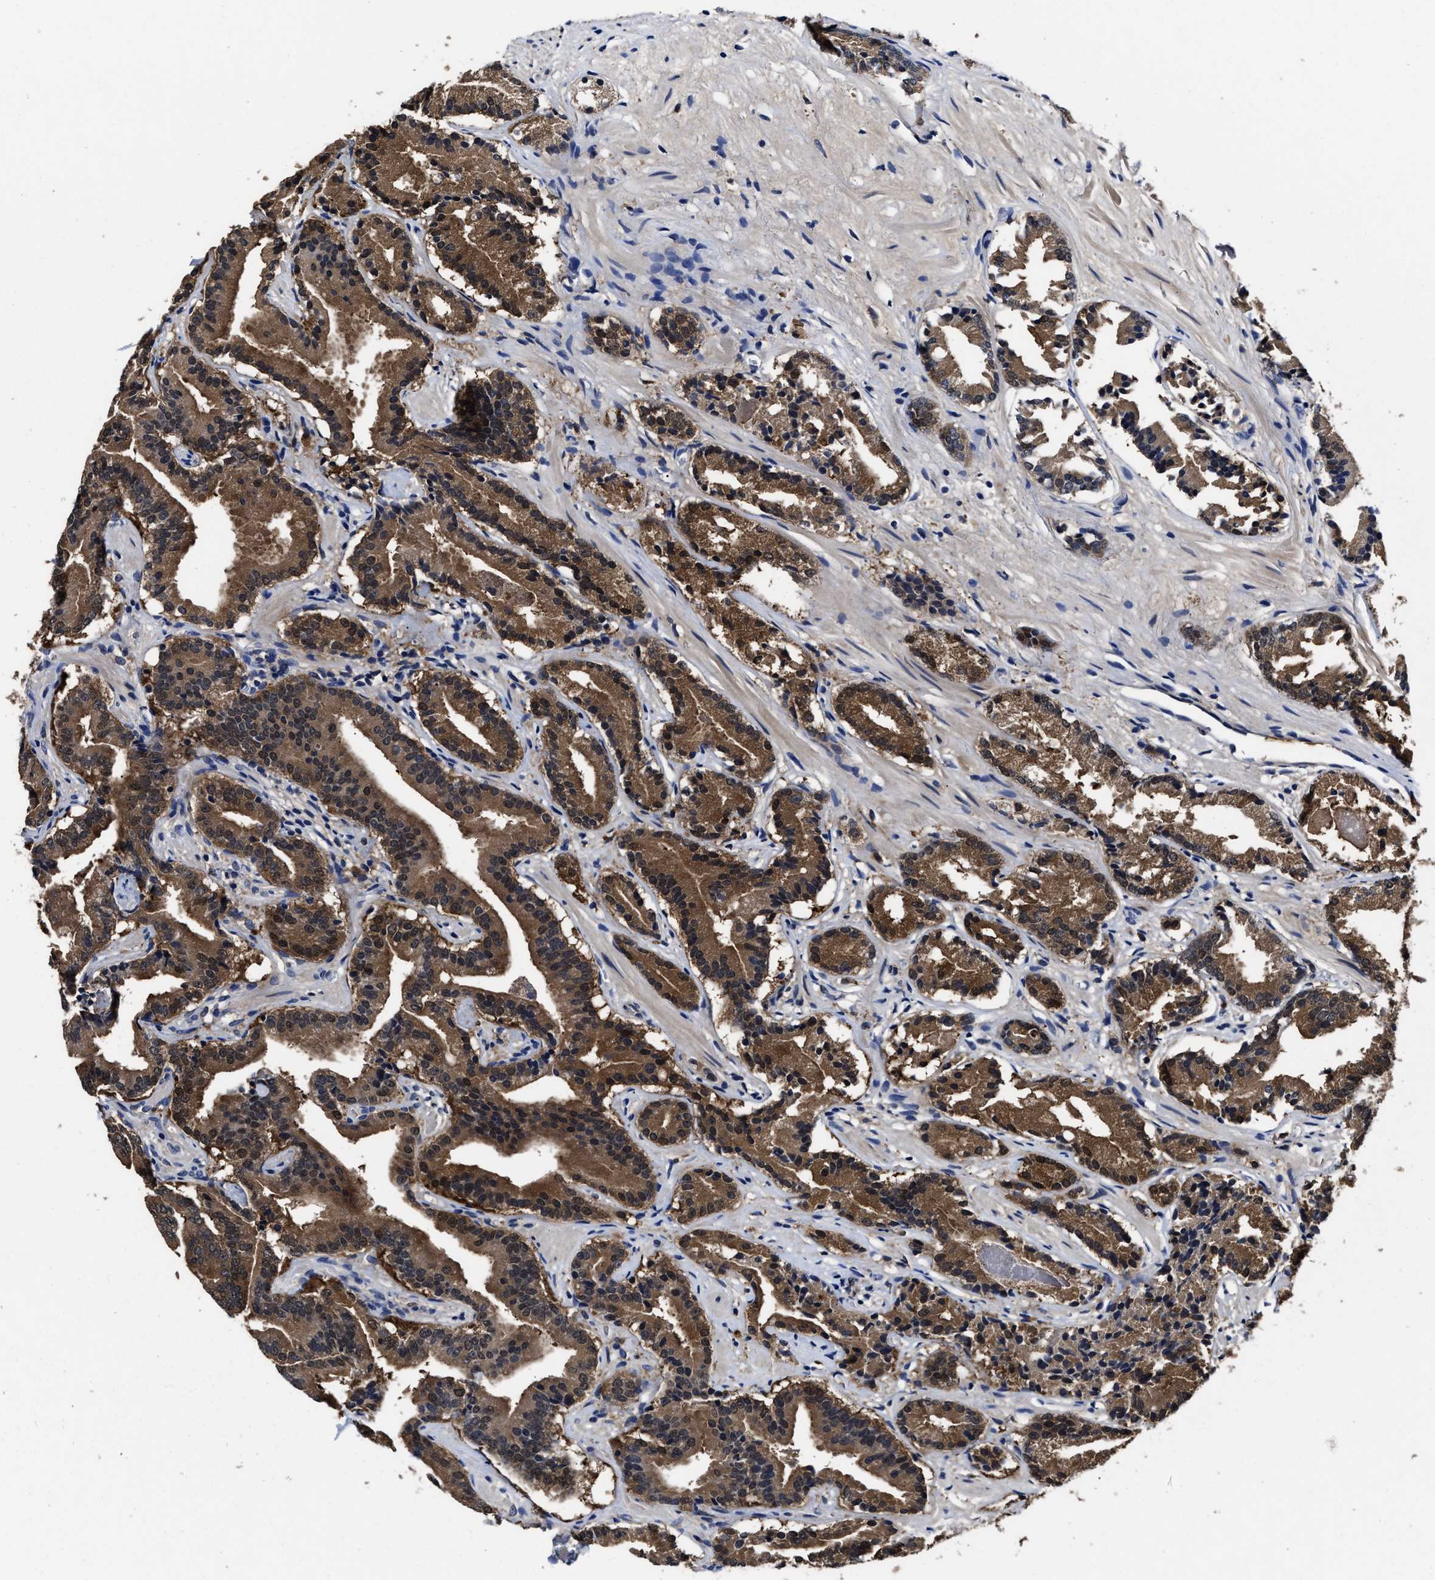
{"staining": {"intensity": "moderate", "quantity": ">75%", "location": "cytoplasmic/membranous"}, "tissue": "prostate cancer", "cell_type": "Tumor cells", "image_type": "cancer", "snomed": [{"axis": "morphology", "description": "Adenocarcinoma, Low grade"}, {"axis": "topography", "description": "Prostate"}], "caption": "Protein expression analysis of prostate cancer exhibits moderate cytoplasmic/membranous expression in about >75% of tumor cells. (DAB = brown stain, brightfield microscopy at high magnification).", "gene": "SOCS5", "patient": {"sex": "male", "age": 51}}